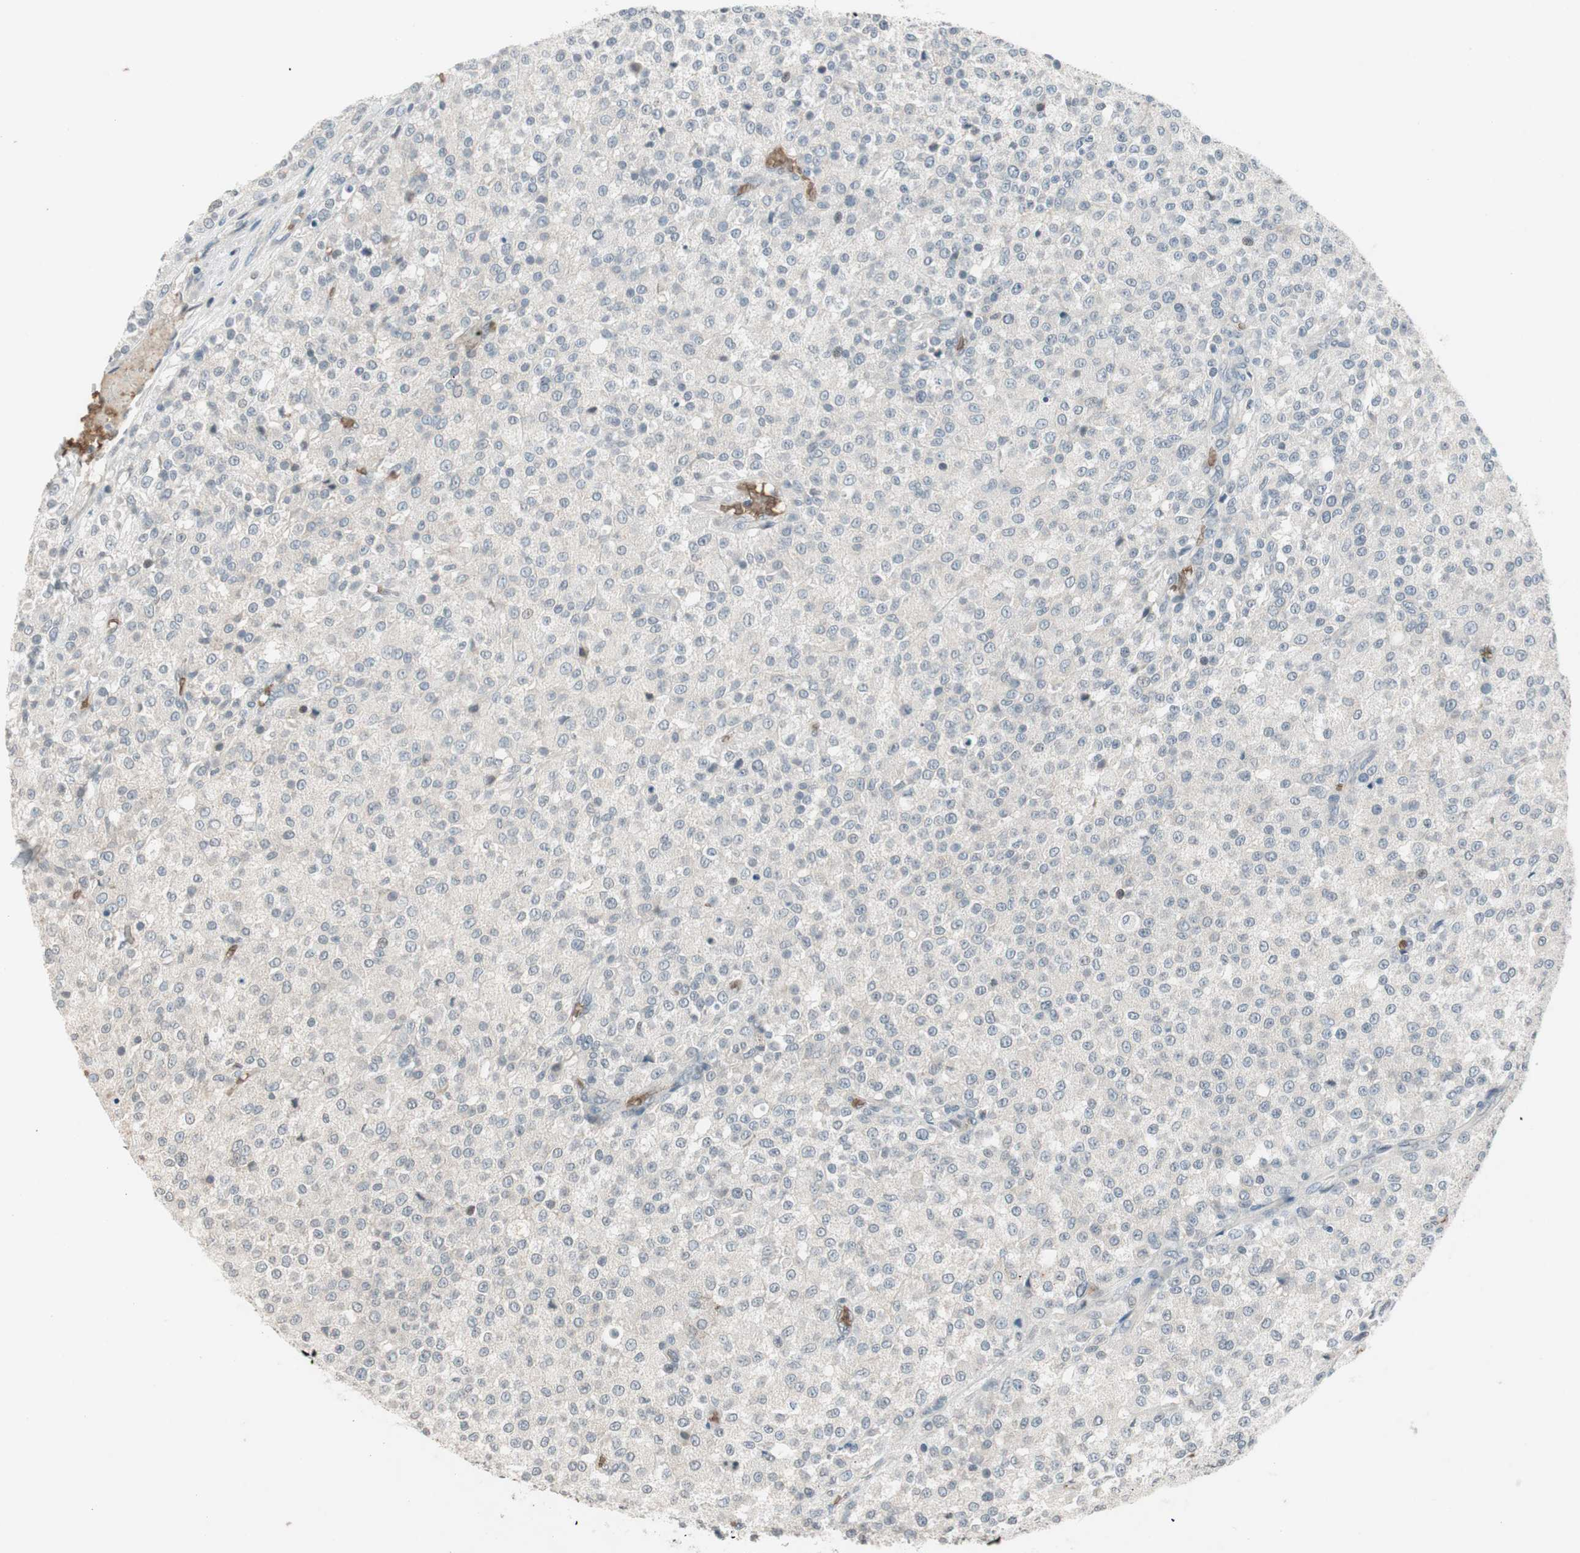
{"staining": {"intensity": "negative", "quantity": "none", "location": "none"}, "tissue": "testis cancer", "cell_type": "Tumor cells", "image_type": "cancer", "snomed": [{"axis": "morphology", "description": "Seminoma, NOS"}, {"axis": "topography", "description": "Testis"}], "caption": "Tumor cells are negative for protein expression in human testis seminoma.", "gene": "GYPC", "patient": {"sex": "male", "age": 59}}